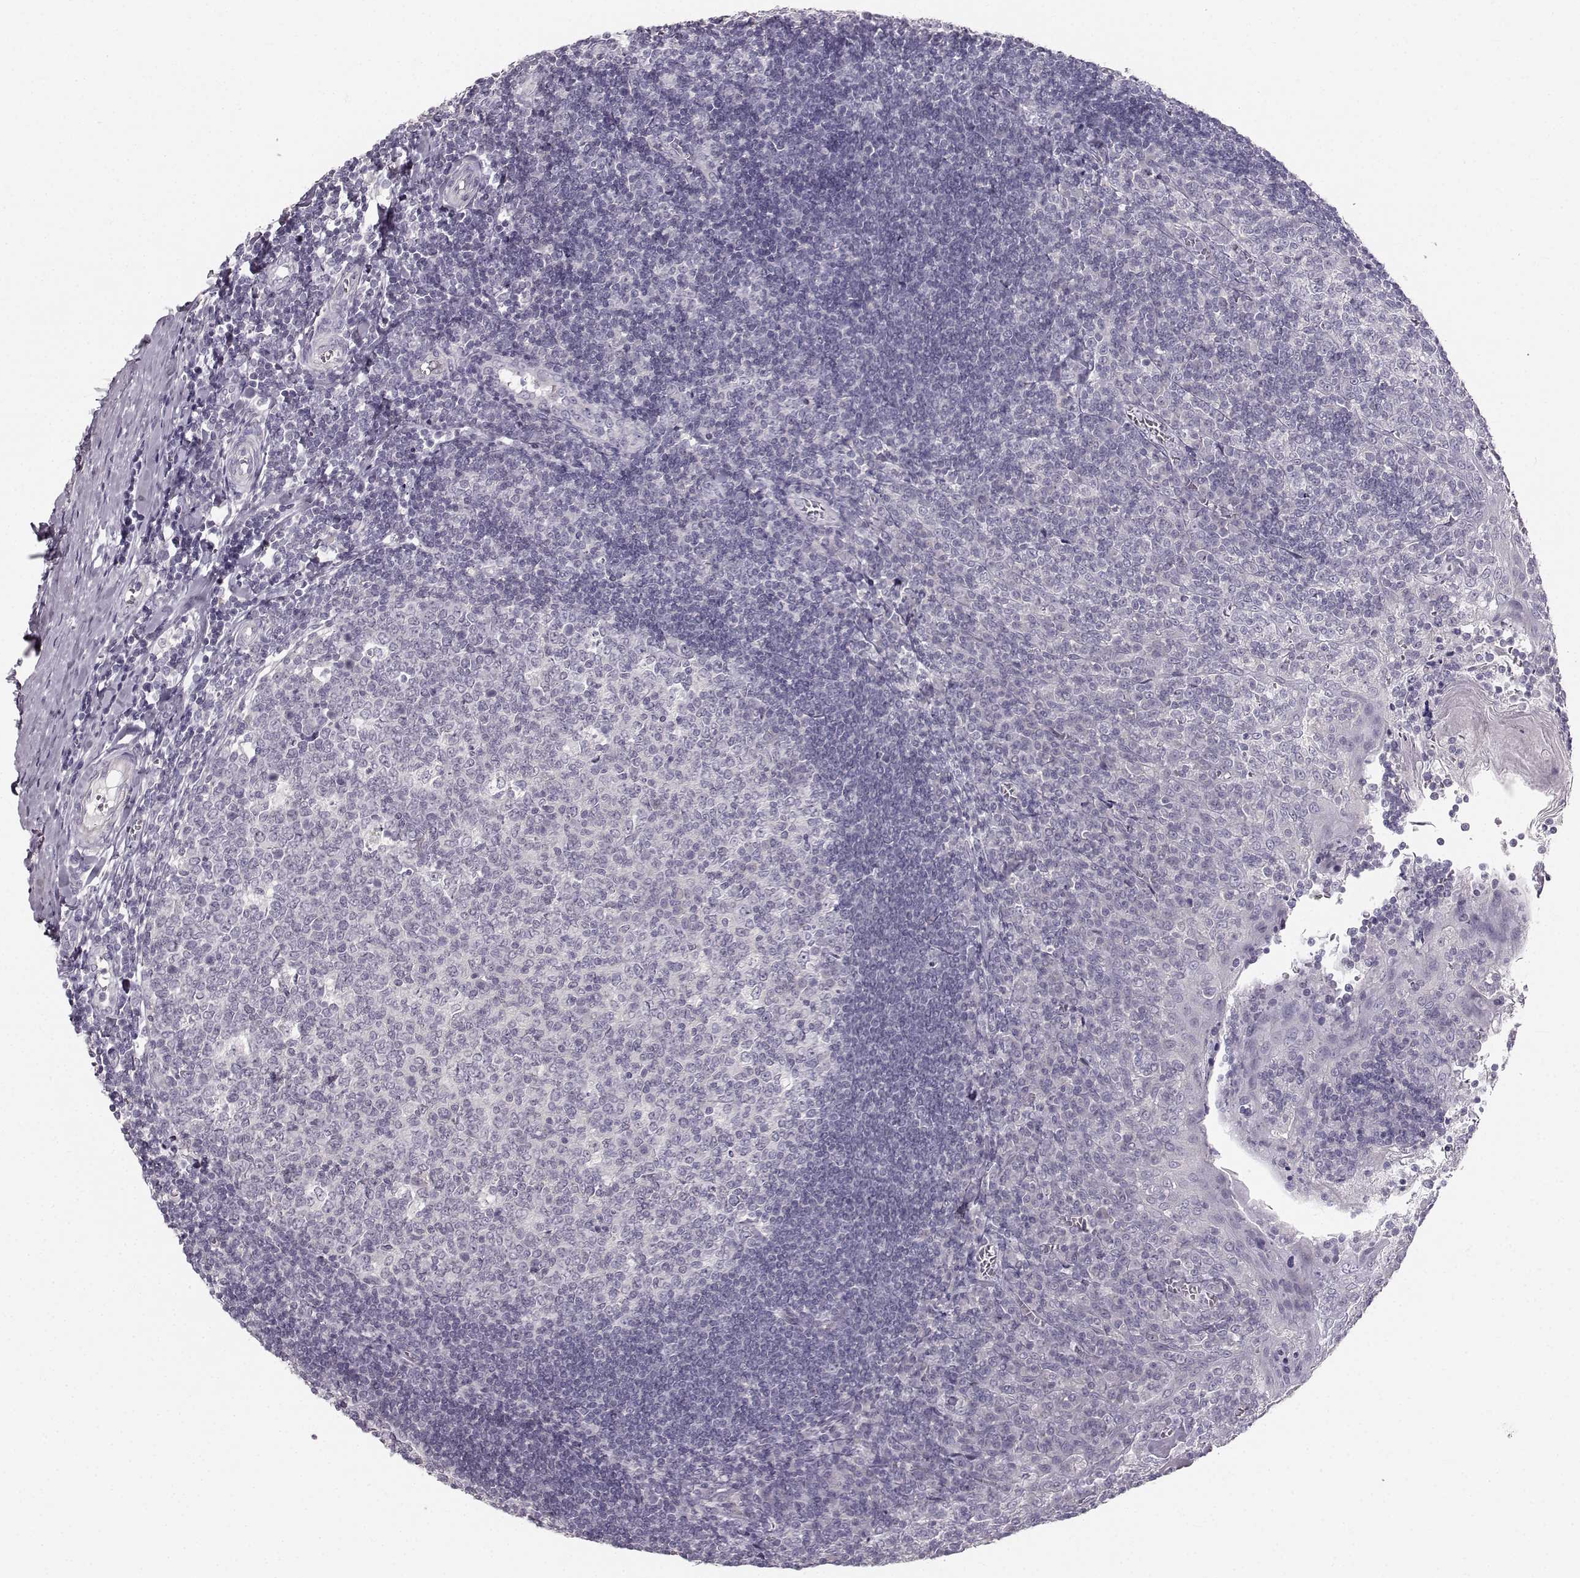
{"staining": {"intensity": "negative", "quantity": "none", "location": "none"}, "tissue": "tonsil", "cell_type": "Germinal center cells", "image_type": "normal", "snomed": [{"axis": "morphology", "description": "Normal tissue, NOS"}, {"axis": "topography", "description": "Tonsil"}], "caption": "The micrograph shows no staining of germinal center cells in unremarkable tonsil. The staining is performed using DAB brown chromogen with nuclei counter-stained in using hematoxylin.", "gene": "OIP5", "patient": {"sex": "female", "age": 12}}